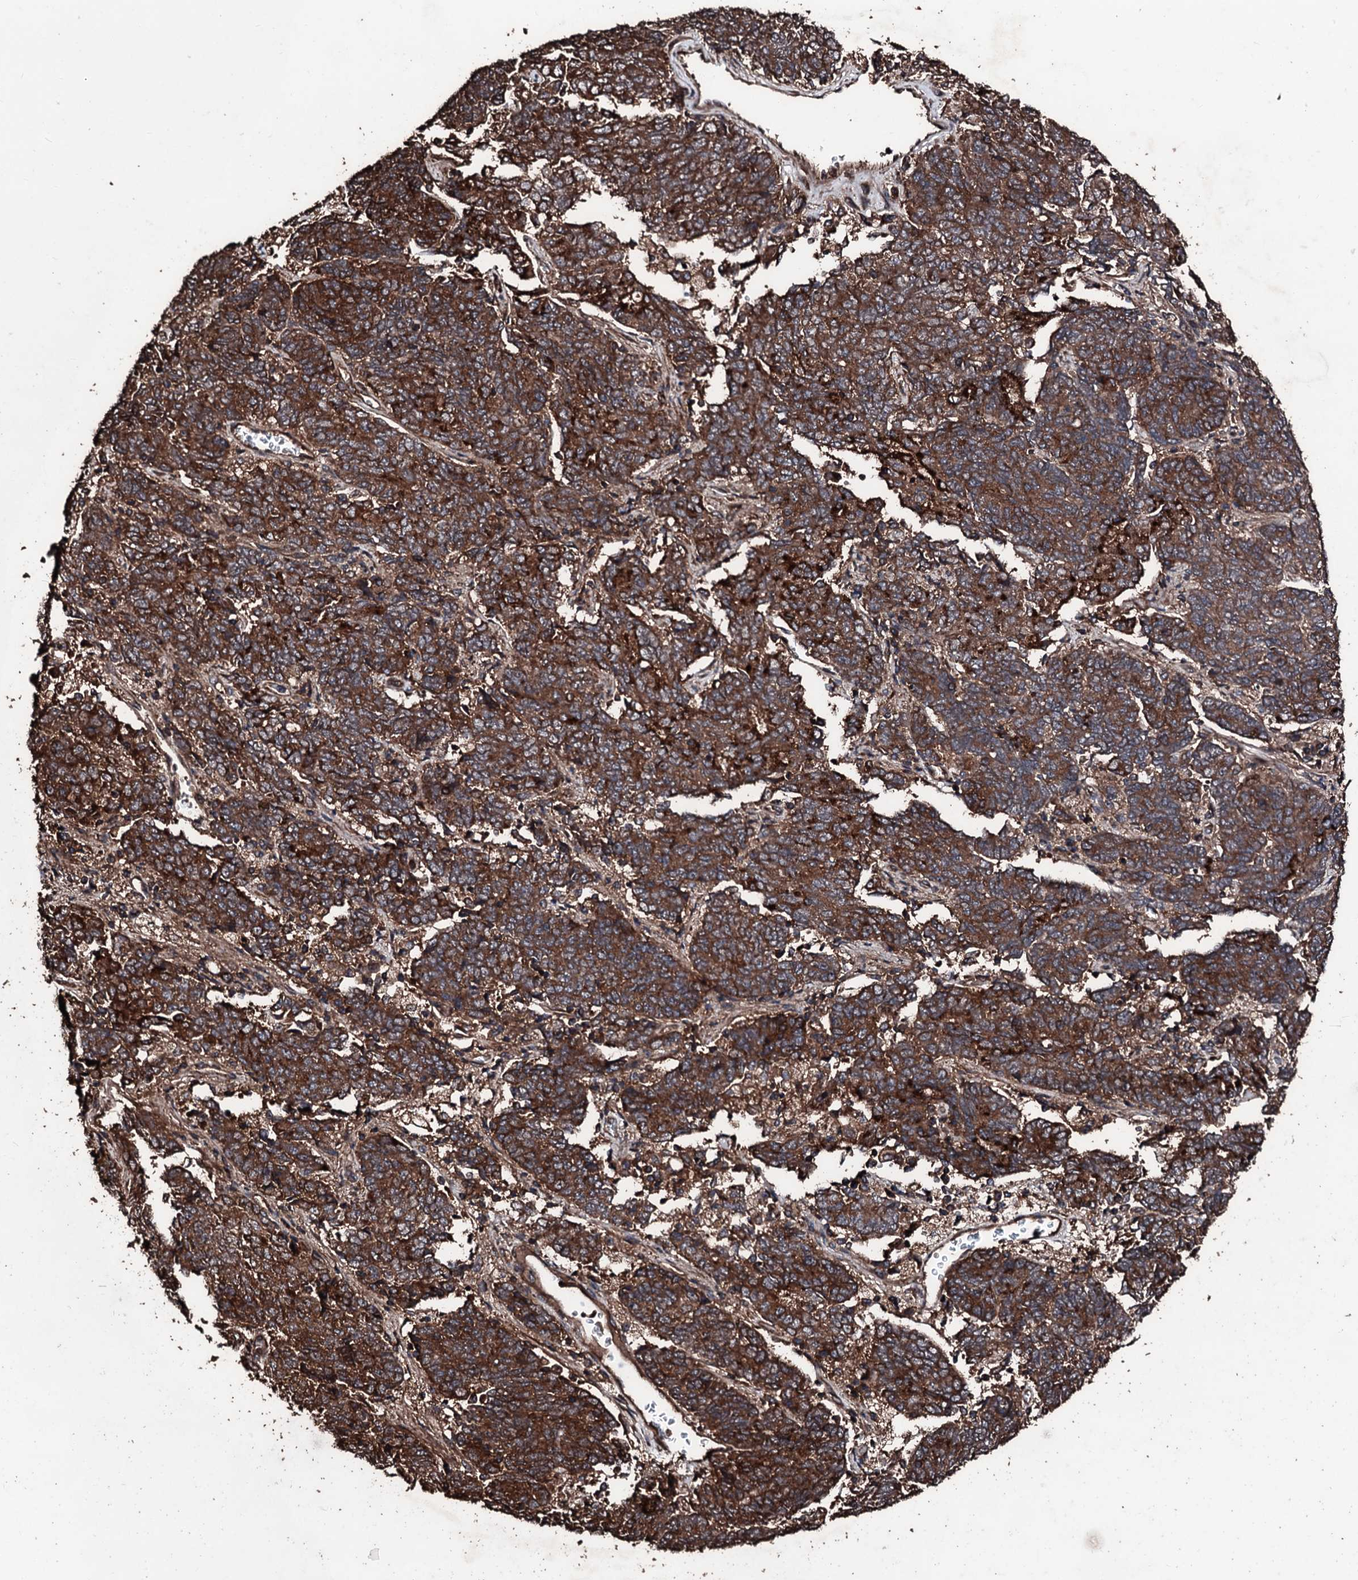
{"staining": {"intensity": "strong", "quantity": ">75%", "location": "cytoplasmic/membranous"}, "tissue": "endometrial cancer", "cell_type": "Tumor cells", "image_type": "cancer", "snomed": [{"axis": "morphology", "description": "Adenocarcinoma, NOS"}, {"axis": "topography", "description": "Endometrium"}], "caption": "Strong cytoplasmic/membranous protein positivity is appreciated in about >75% of tumor cells in endometrial cancer.", "gene": "KIF18A", "patient": {"sex": "female", "age": 80}}